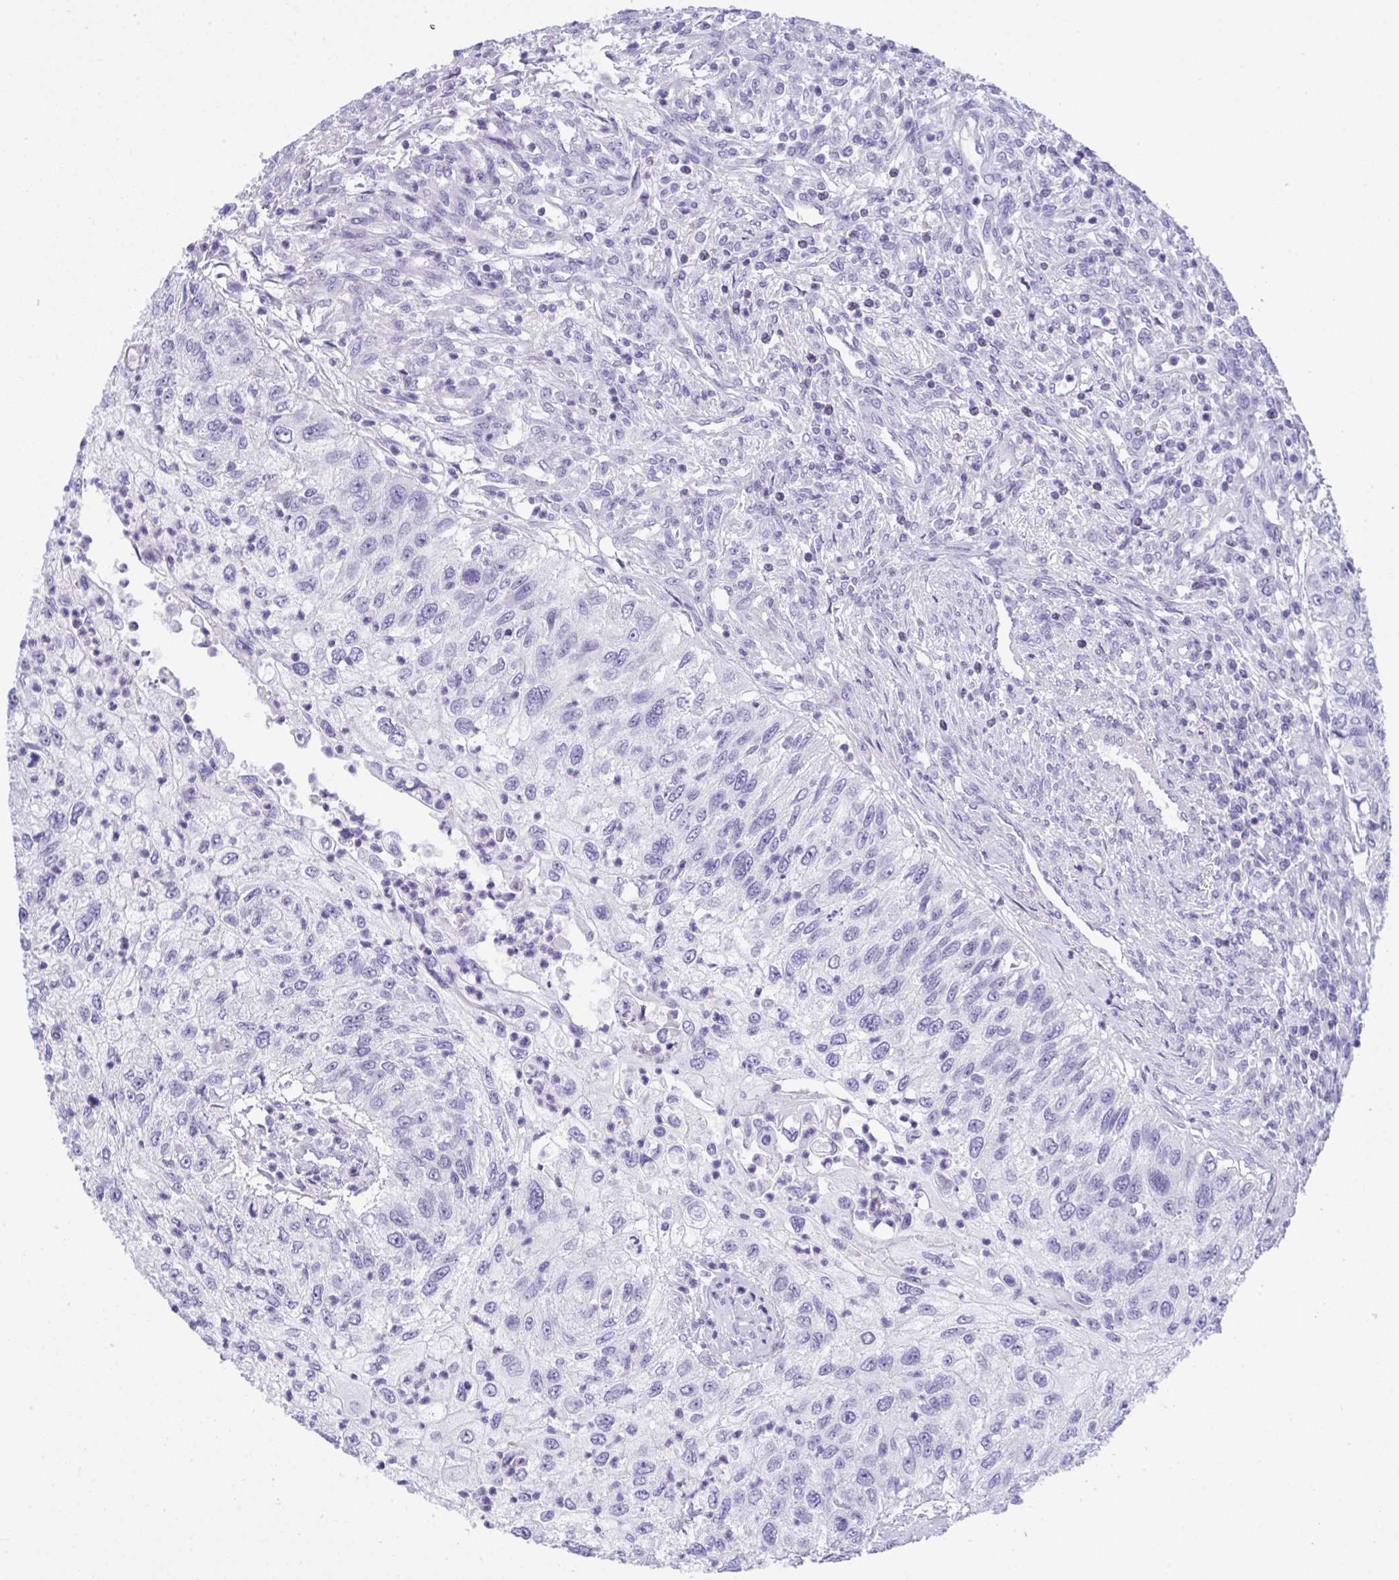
{"staining": {"intensity": "negative", "quantity": "none", "location": "none"}, "tissue": "urothelial cancer", "cell_type": "Tumor cells", "image_type": "cancer", "snomed": [{"axis": "morphology", "description": "Urothelial carcinoma, High grade"}, {"axis": "topography", "description": "Urinary bladder"}], "caption": "There is no significant staining in tumor cells of urothelial carcinoma (high-grade).", "gene": "WDR97", "patient": {"sex": "female", "age": 60}}